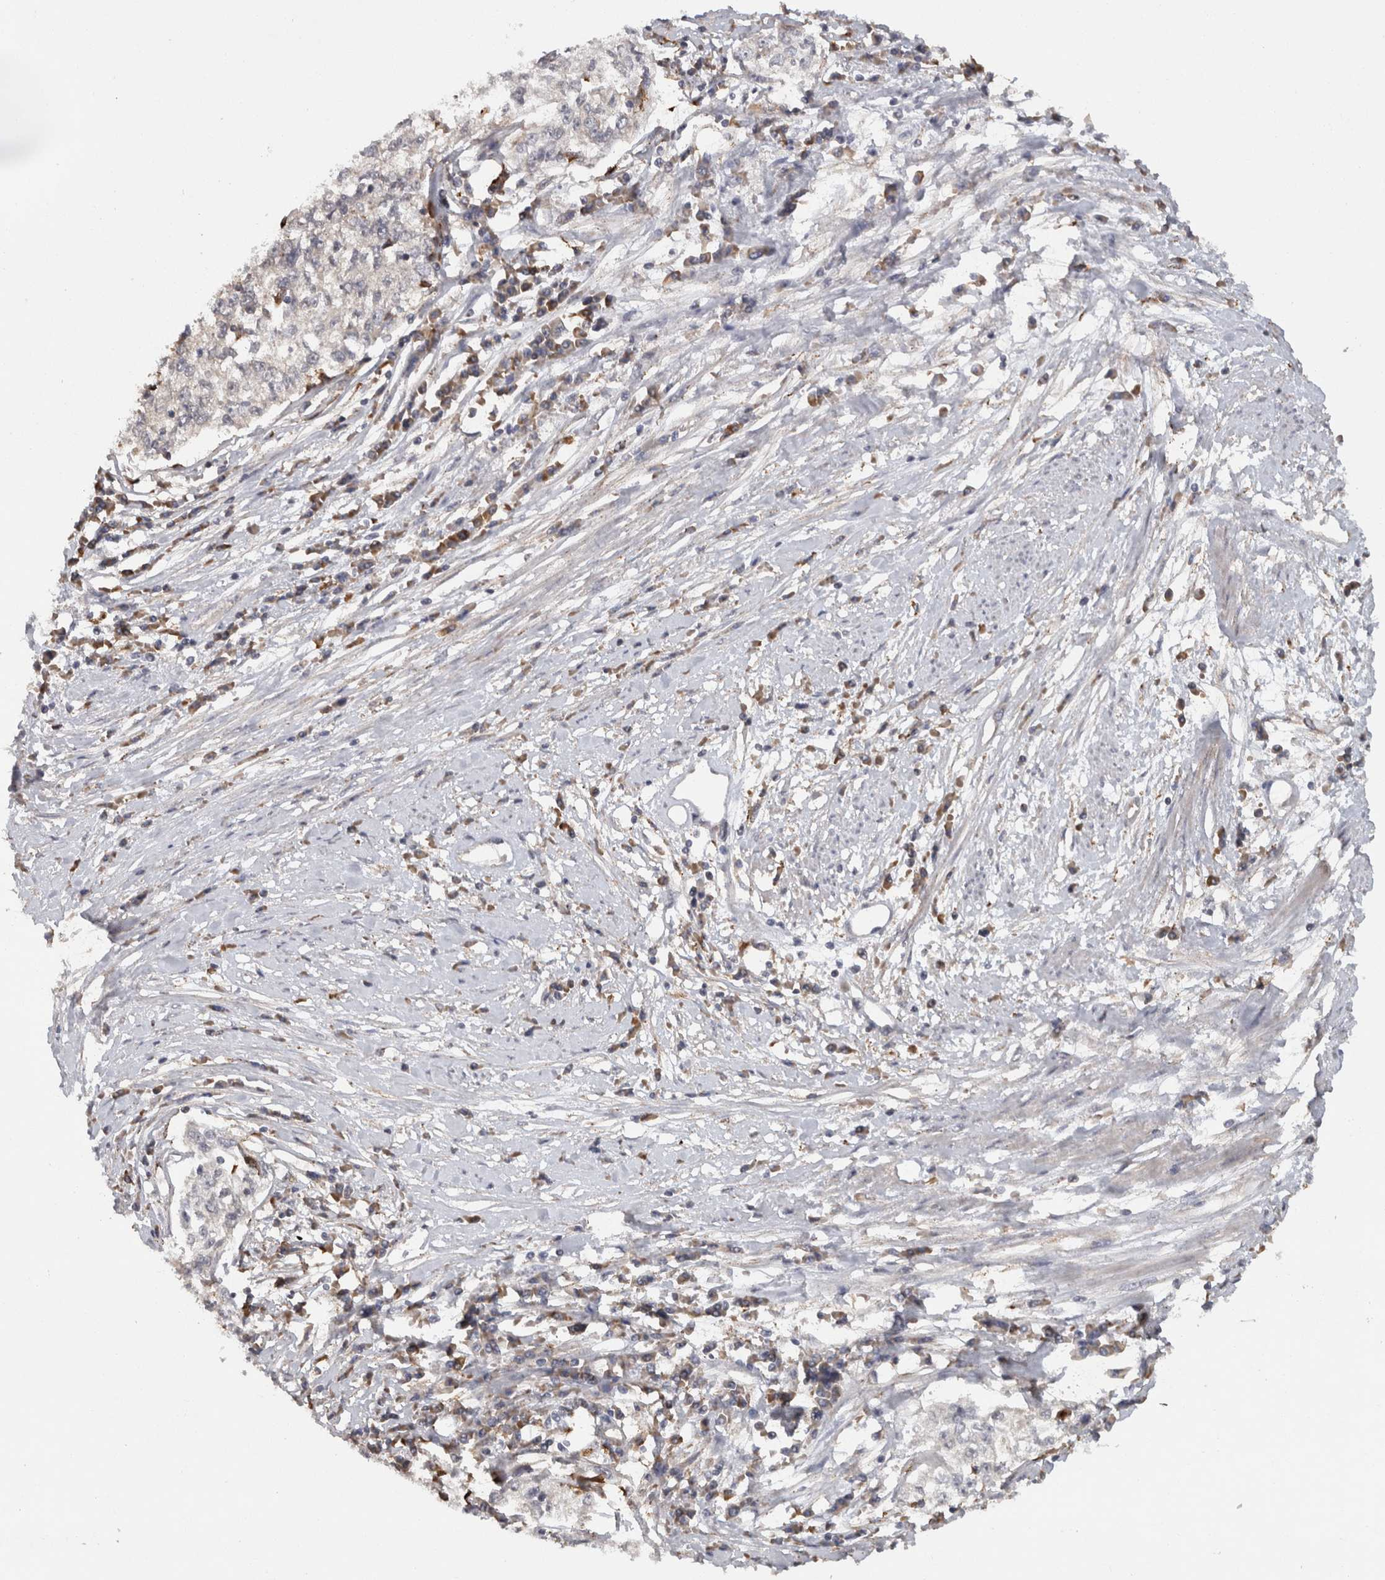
{"staining": {"intensity": "negative", "quantity": "none", "location": "none"}, "tissue": "cervical cancer", "cell_type": "Tumor cells", "image_type": "cancer", "snomed": [{"axis": "morphology", "description": "Squamous cell carcinoma, NOS"}, {"axis": "topography", "description": "Cervix"}], "caption": "Tumor cells show no significant protein expression in cervical cancer (squamous cell carcinoma).", "gene": "ACAT2", "patient": {"sex": "female", "age": 57}}